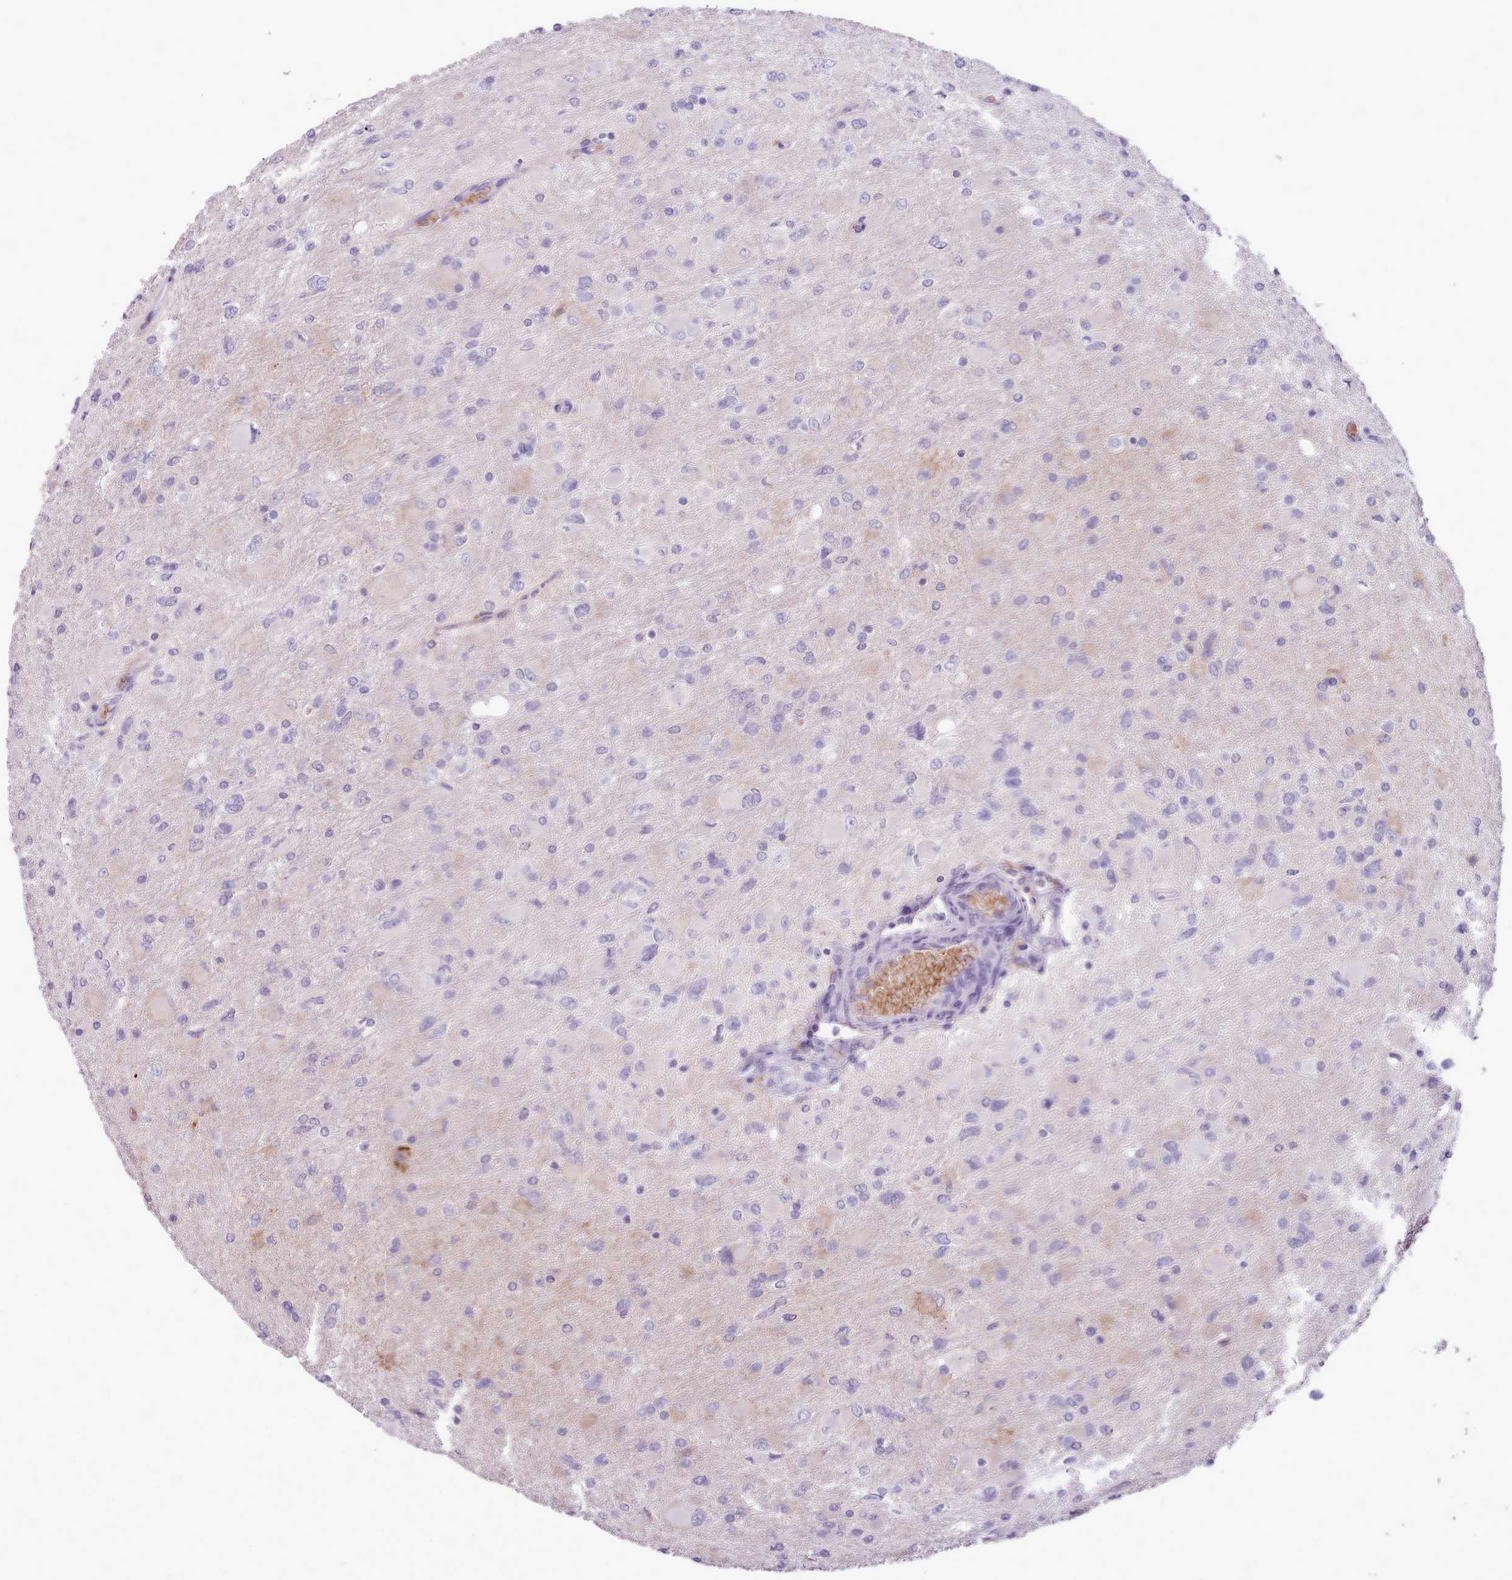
{"staining": {"intensity": "negative", "quantity": "none", "location": "none"}, "tissue": "glioma", "cell_type": "Tumor cells", "image_type": "cancer", "snomed": [{"axis": "morphology", "description": "Glioma, malignant, High grade"}, {"axis": "topography", "description": "Cerebral cortex"}], "caption": "There is no significant staining in tumor cells of malignant glioma (high-grade).", "gene": "AK4", "patient": {"sex": "female", "age": 36}}